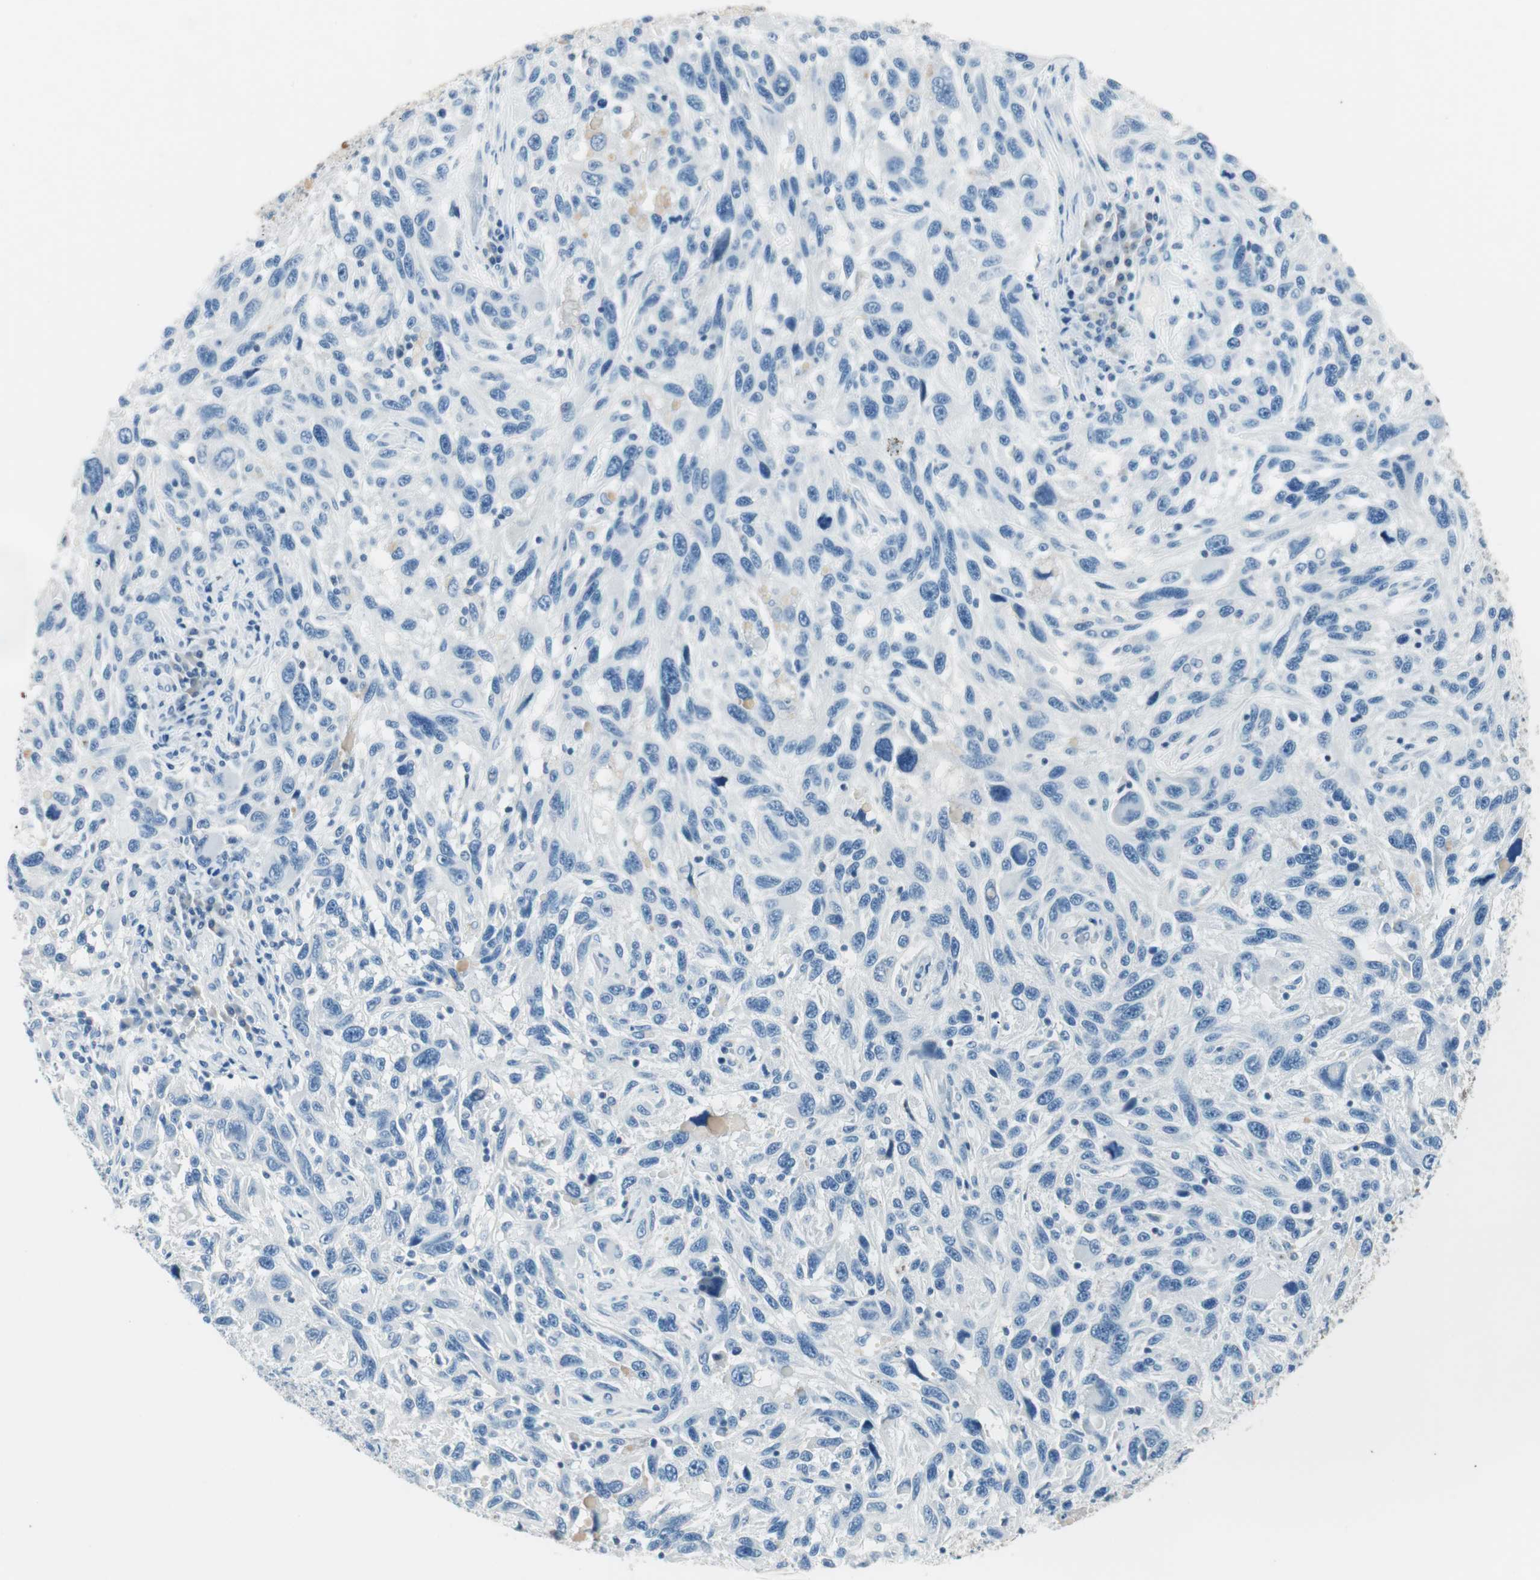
{"staining": {"intensity": "negative", "quantity": "none", "location": "none"}, "tissue": "melanoma", "cell_type": "Tumor cells", "image_type": "cancer", "snomed": [{"axis": "morphology", "description": "Malignant melanoma, NOS"}, {"axis": "topography", "description": "Skin"}], "caption": "Immunohistochemical staining of melanoma shows no significant expression in tumor cells. The staining is performed using DAB brown chromogen with nuclei counter-stained in using hematoxylin.", "gene": "GNAO1", "patient": {"sex": "male", "age": 53}}